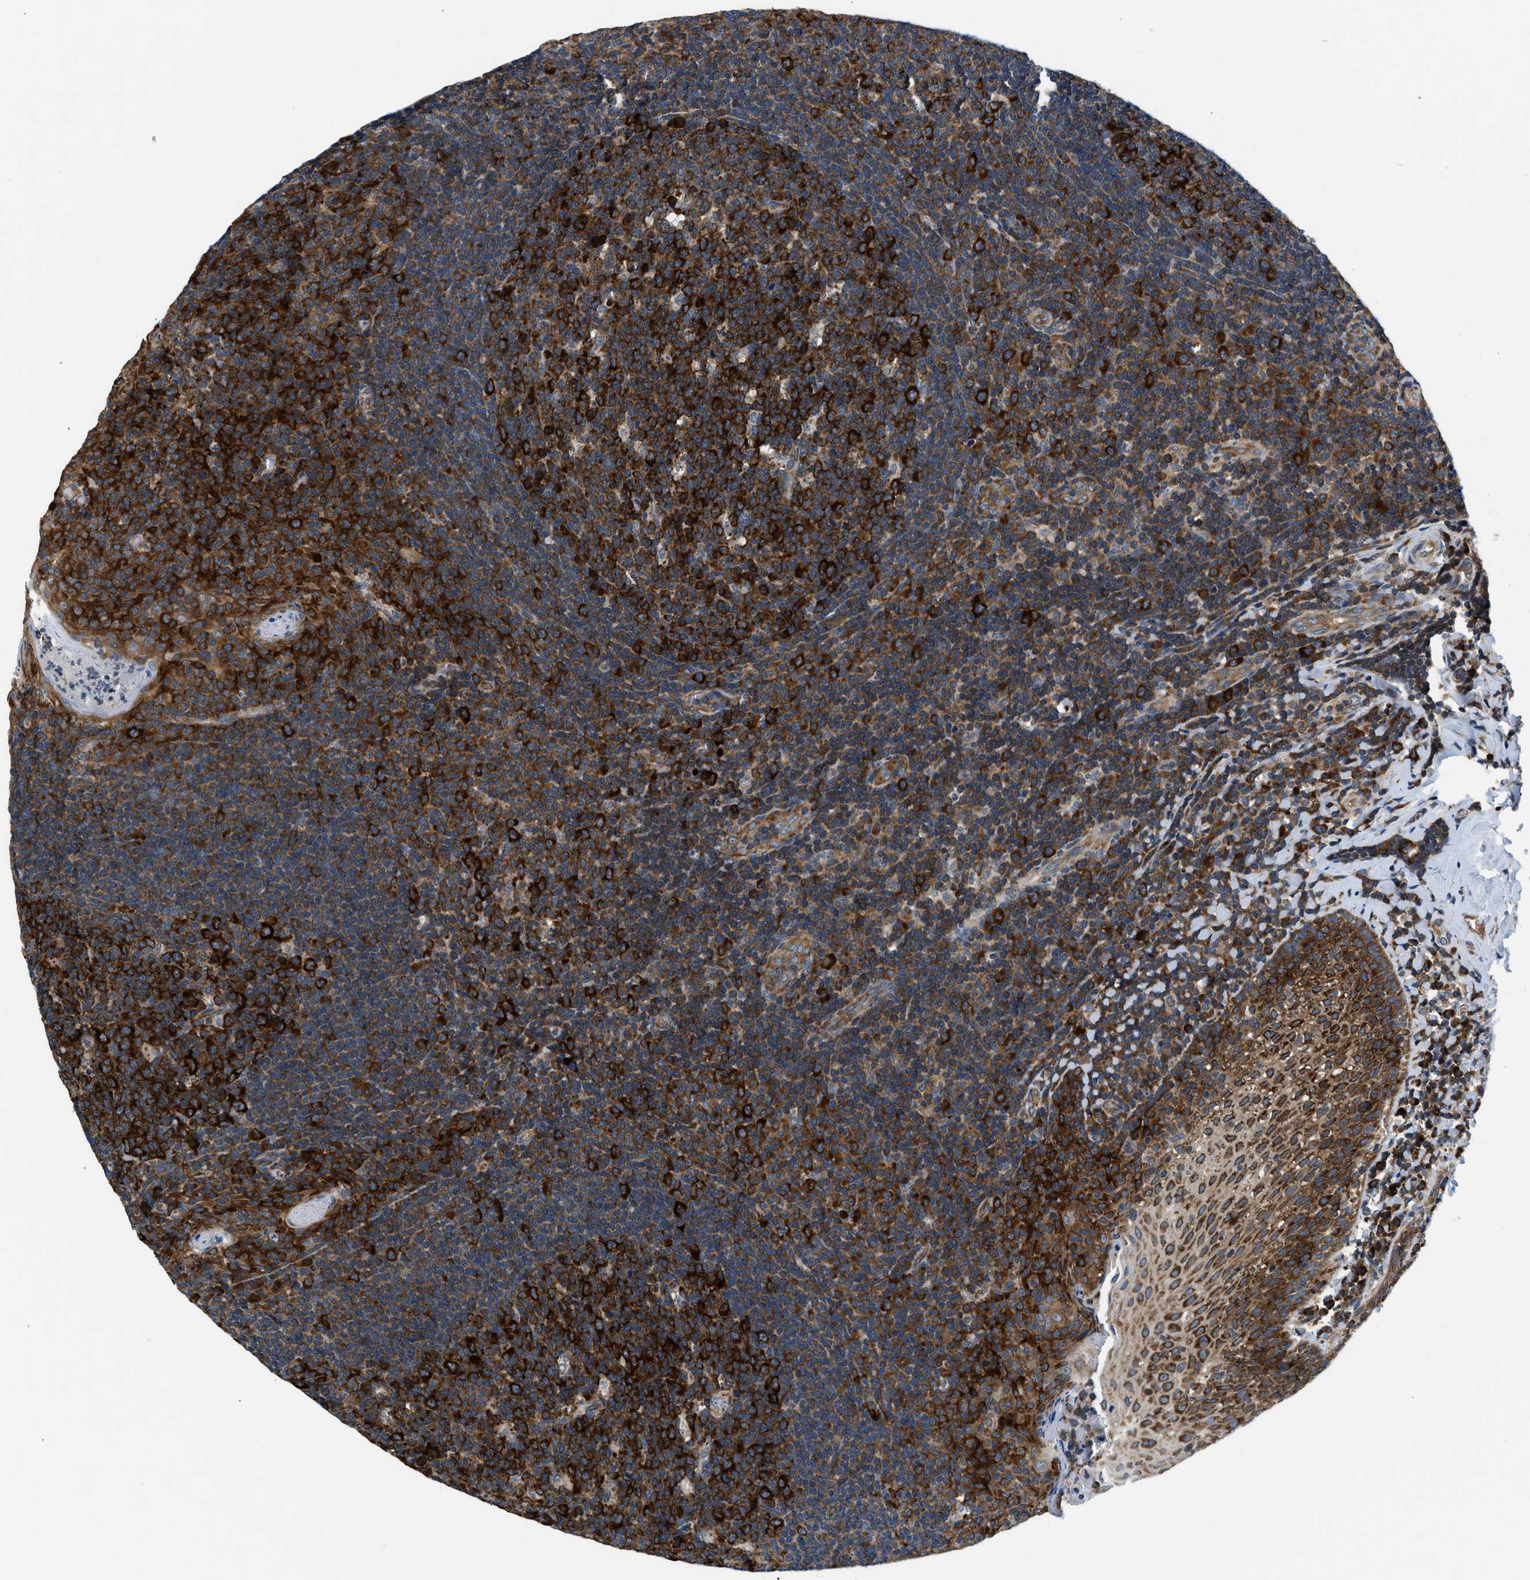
{"staining": {"intensity": "strong", "quantity": "25%-75%", "location": "cytoplasmic/membranous"}, "tissue": "tonsil", "cell_type": "Germinal center cells", "image_type": "normal", "snomed": [{"axis": "morphology", "description": "Normal tissue, NOS"}, {"axis": "topography", "description": "Tonsil"}], "caption": "Germinal center cells reveal high levels of strong cytoplasmic/membranous positivity in about 25%-75% of cells in normal human tonsil. (Stains: DAB (3,3'-diaminobenzidine) in brown, nuclei in blue, Microscopy: brightfield microscopy at high magnification).", "gene": "PA2G4", "patient": {"sex": "male", "age": 17}}